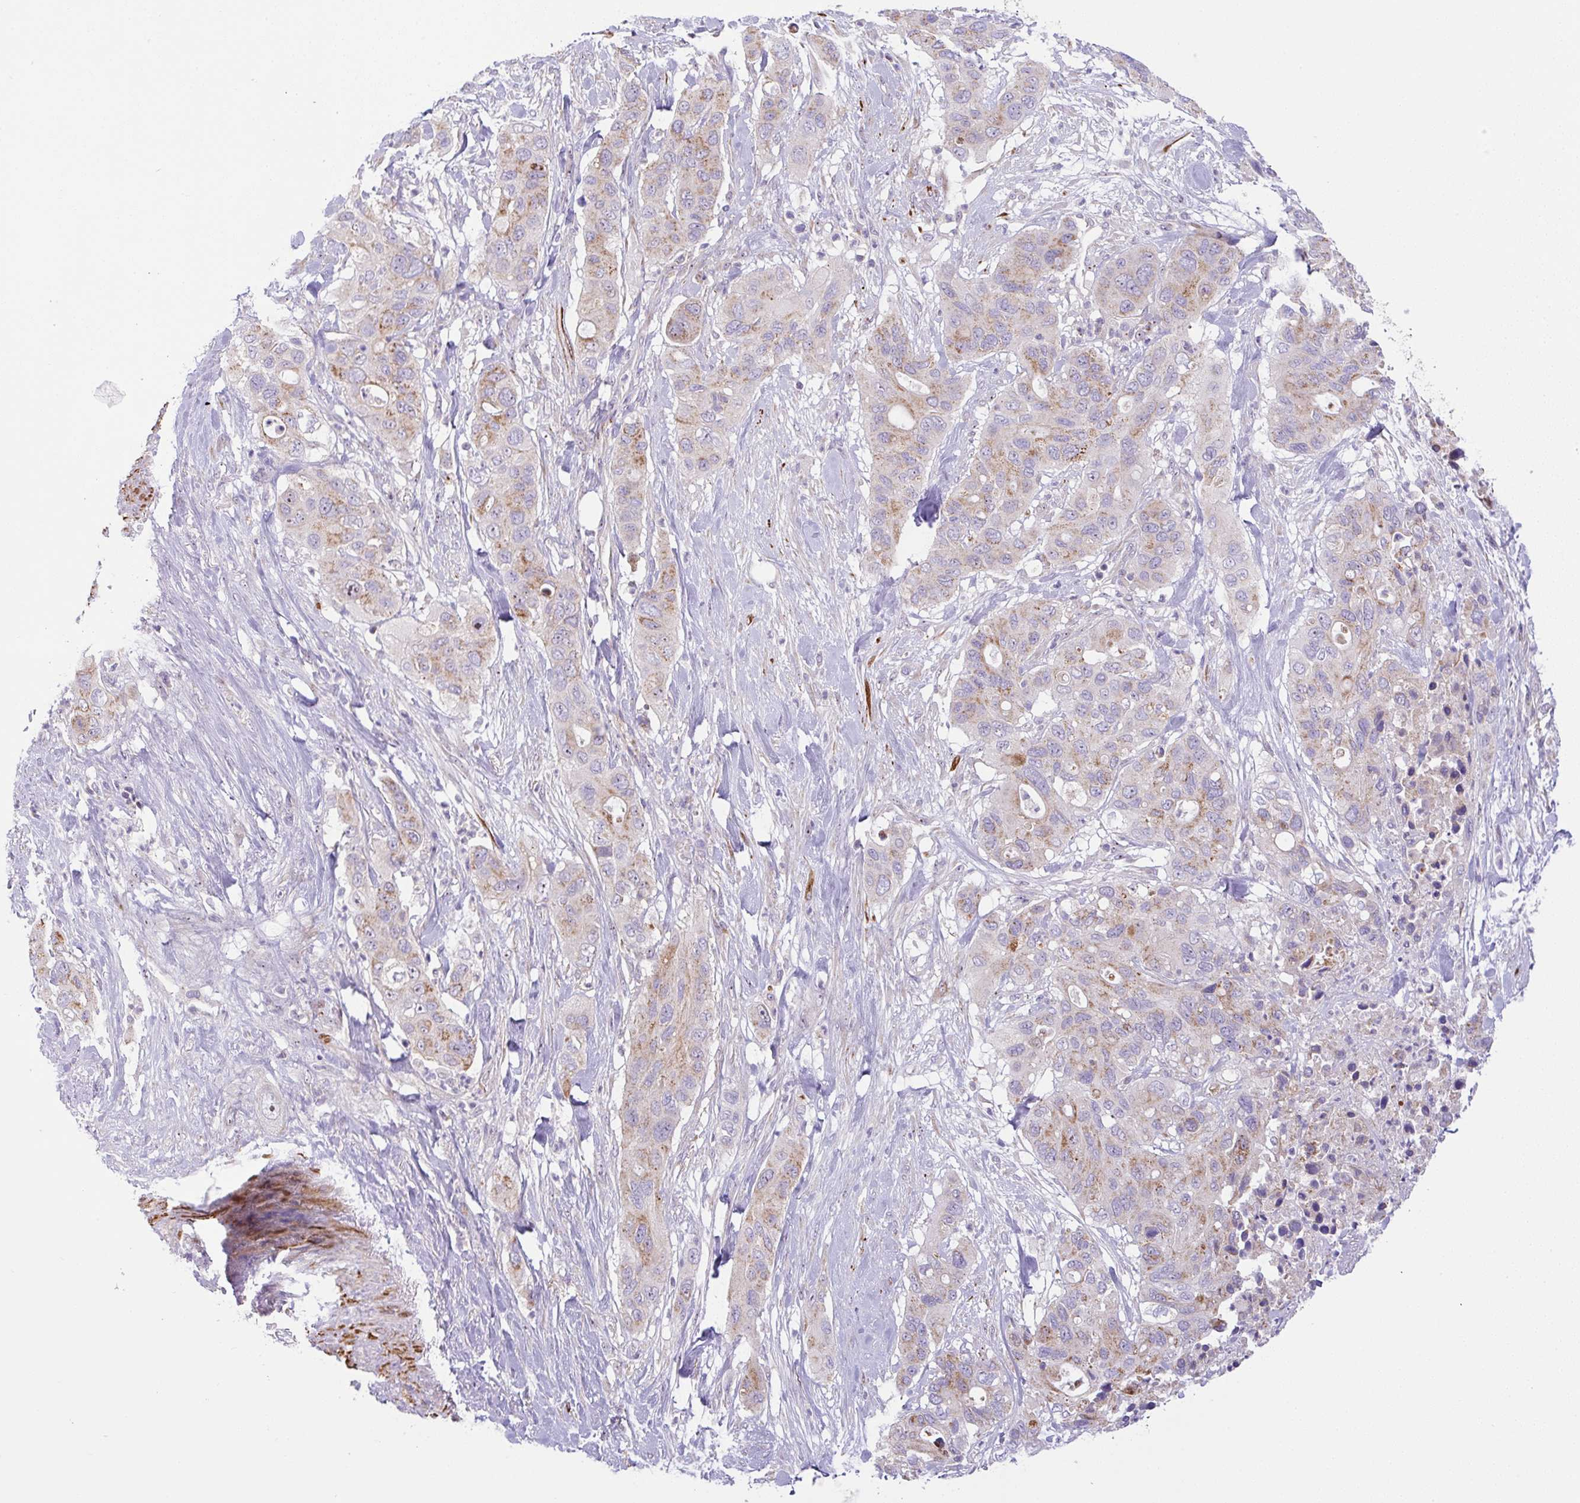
{"staining": {"intensity": "moderate", "quantity": "25%-75%", "location": "cytoplasmic/membranous"}, "tissue": "pancreatic cancer", "cell_type": "Tumor cells", "image_type": "cancer", "snomed": [{"axis": "morphology", "description": "Adenocarcinoma, NOS"}, {"axis": "topography", "description": "Pancreas"}], "caption": "The histopathology image exhibits staining of pancreatic cancer, revealing moderate cytoplasmic/membranous protein staining (brown color) within tumor cells.", "gene": "CHDH", "patient": {"sex": "female", "age": 71}}